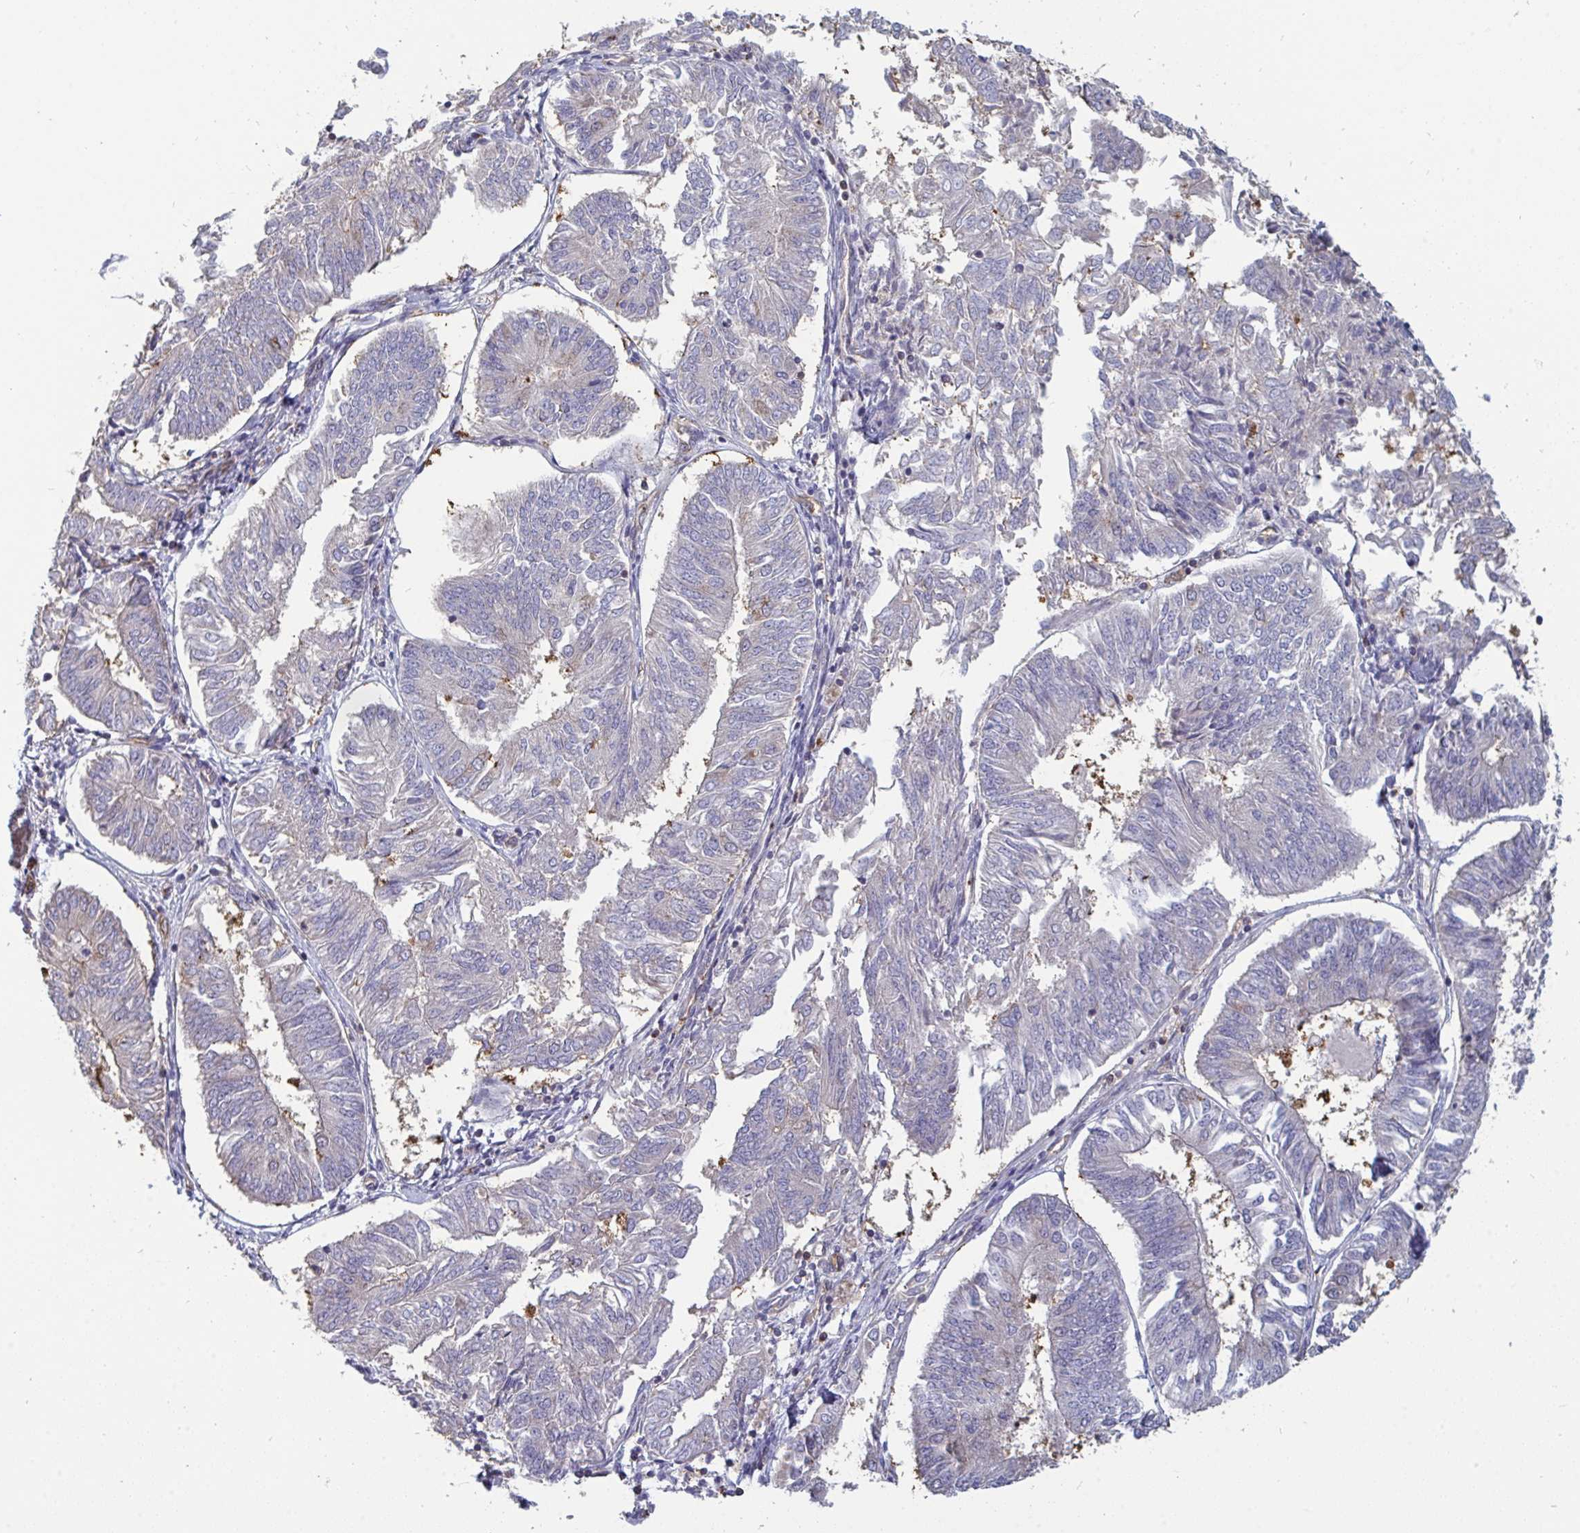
{"staining": {"intensity": "negative", "quantity": "none", "location": "none"}, "tissue": "endometrial cancer", "cell_type": "Tumor cells", "image_type": "cancer", "snomed": [{"axis": "morphology", "description": "Adenocarcinoma, NOS"}, {"axis": "topography", "description": "Endometrium"}], "caption": "Tumor cells are negative for protein expression in human endometrial adenocarcinoma.", "gene": "ISCU", "patient": {"sex": "female", "age": 58}}